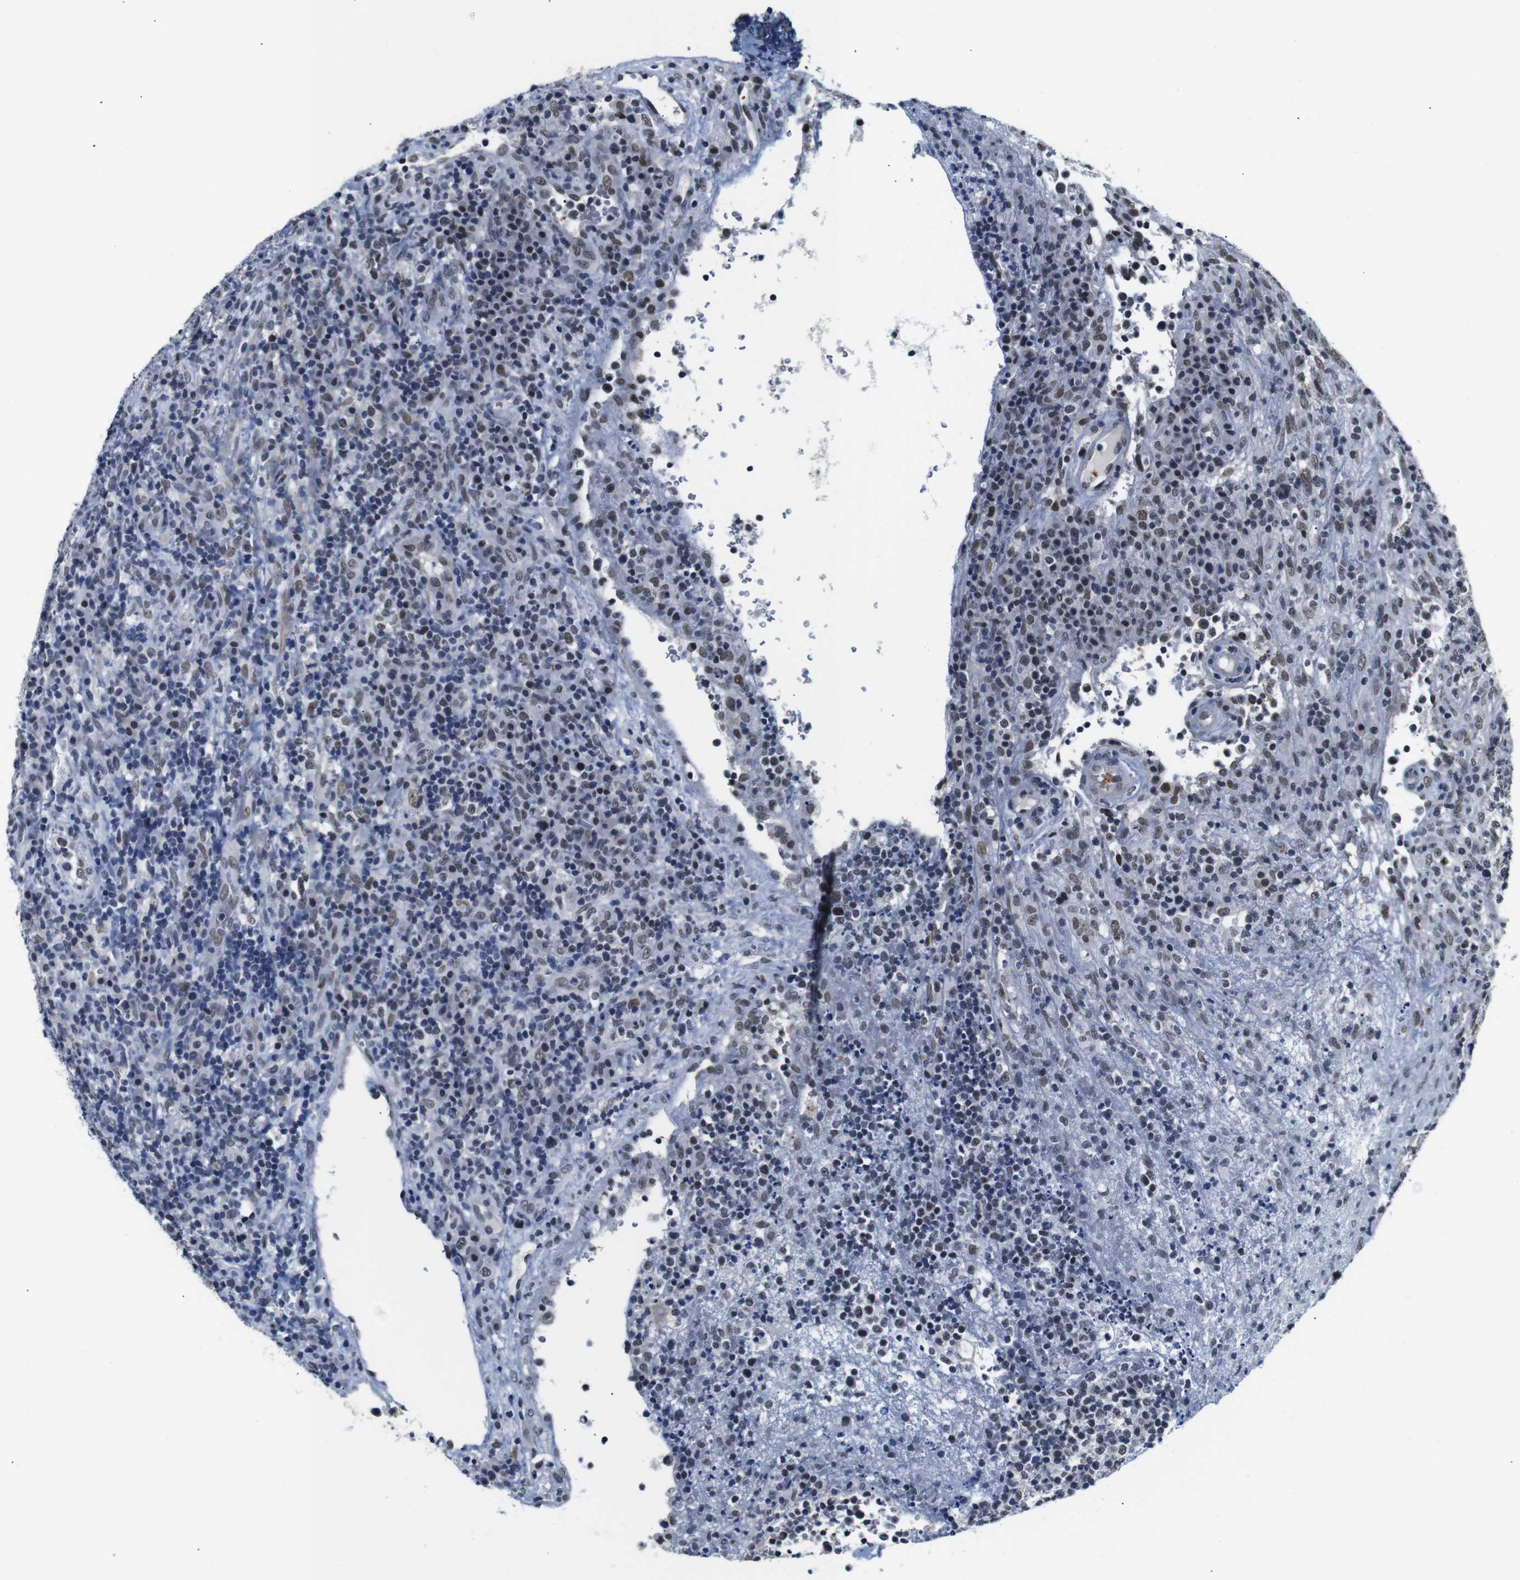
{"staining": {"intensity": "weak", "quantity": "25%-75%", "location": "nuclear"}, "tissue": "lymphoma", "cell_type": "Tumor cells", "image_type": "cancer", "snomed": [{"axis": "morphology", "description": "Malignant lymphoma, non-Hodgkin's type, High grade"}, {"axis": "topography", "description": "Lymph node"}], "caption": "Weak nuclear protein positivity is identified in about 25%-75% of tumor cells in lymphoma. Nuclei are stained in blue.", "gene": "ILDR2", "patient": {"sex": "female", "age": 76}}